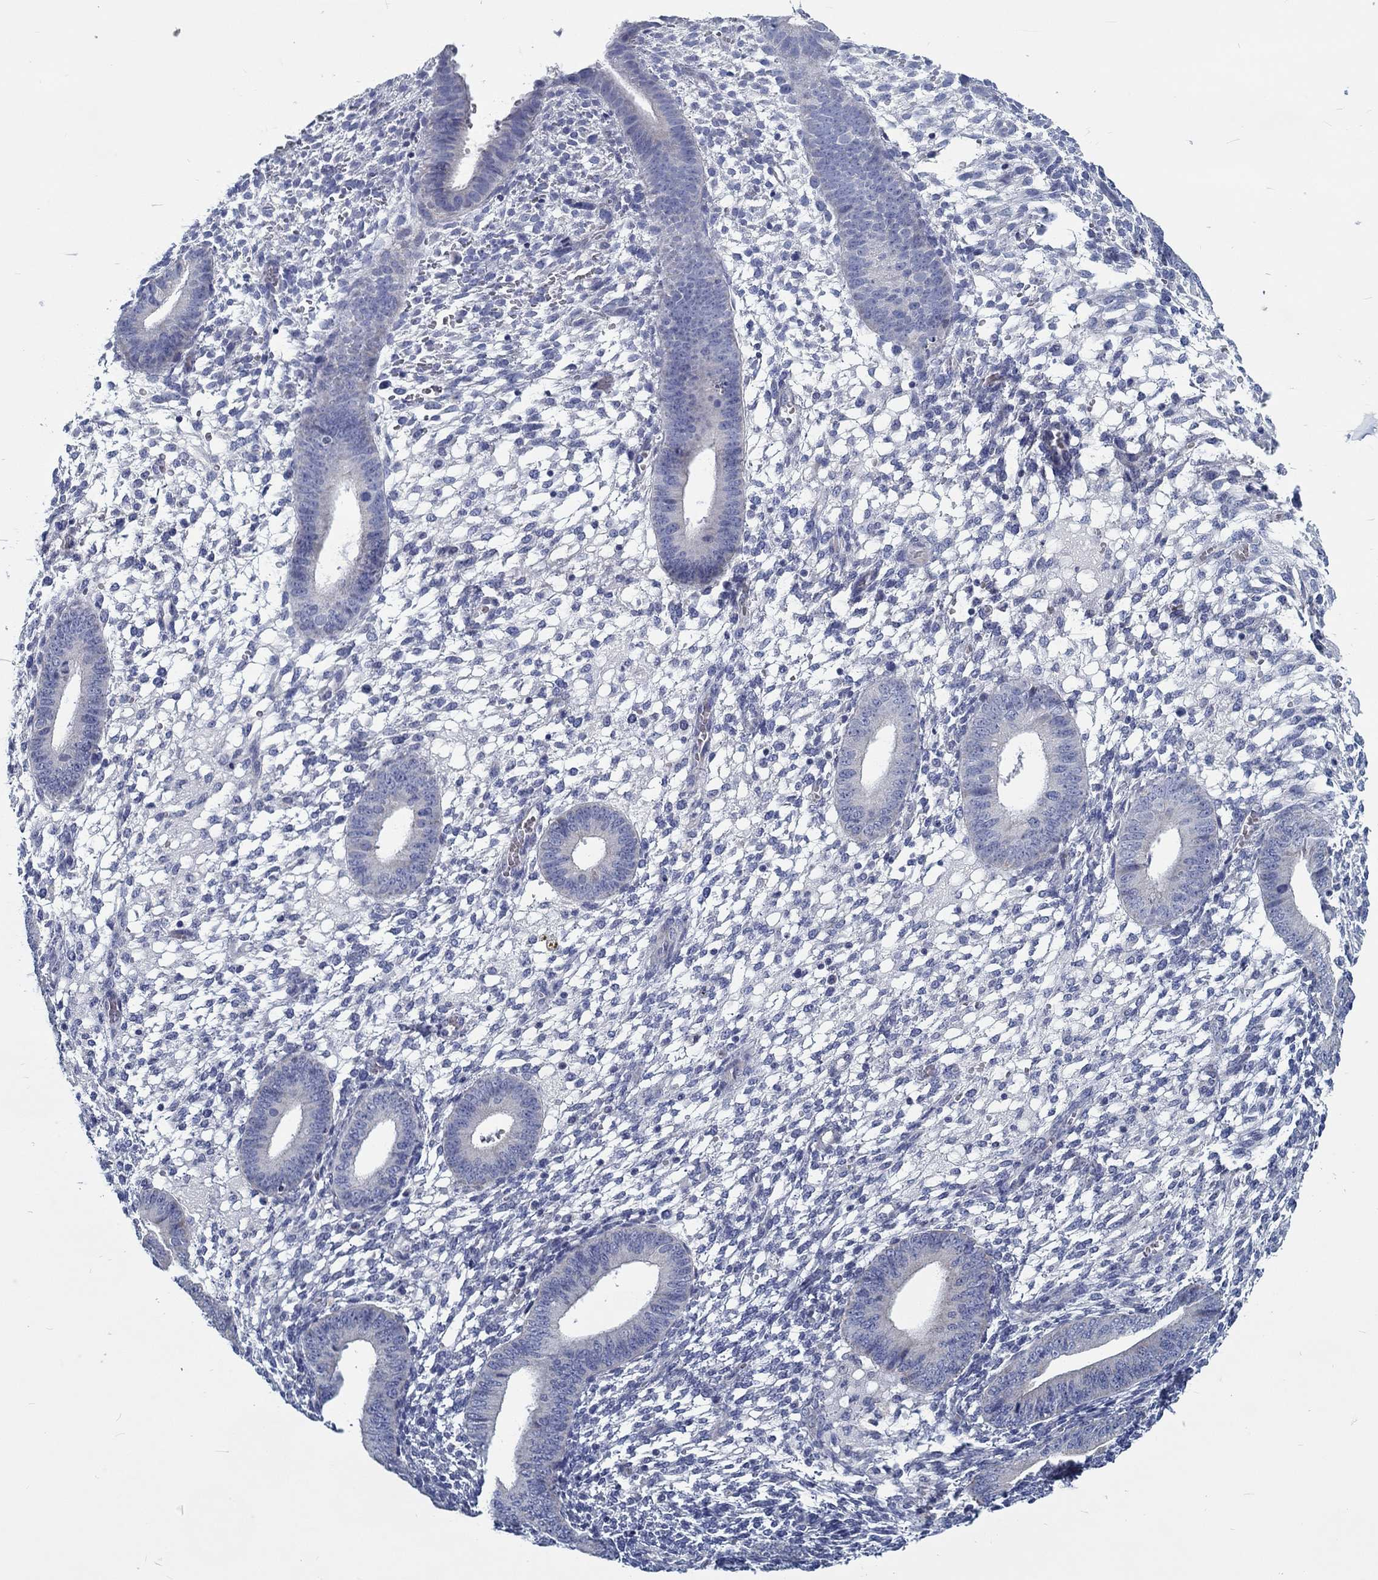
{"staining": {"intensity": "negative", "quantity": "none", "location": "none"}, "tissue": "endometrium", "cell_type": "Cells in endometrial stroma", "image_type": "normal", "snomed": [{"axis": "morphology", "description": "Normal tissue, NOS"}, {"axis": "topography", "description": "Endometrium"}], "caption": "This is an immunohistochemistry micrograph of unremarkable endometrium. There is no staining in cells in endometrial stroma.", "gene": "MYBPC1", "patient": {"sex": "female", "age": 39}}